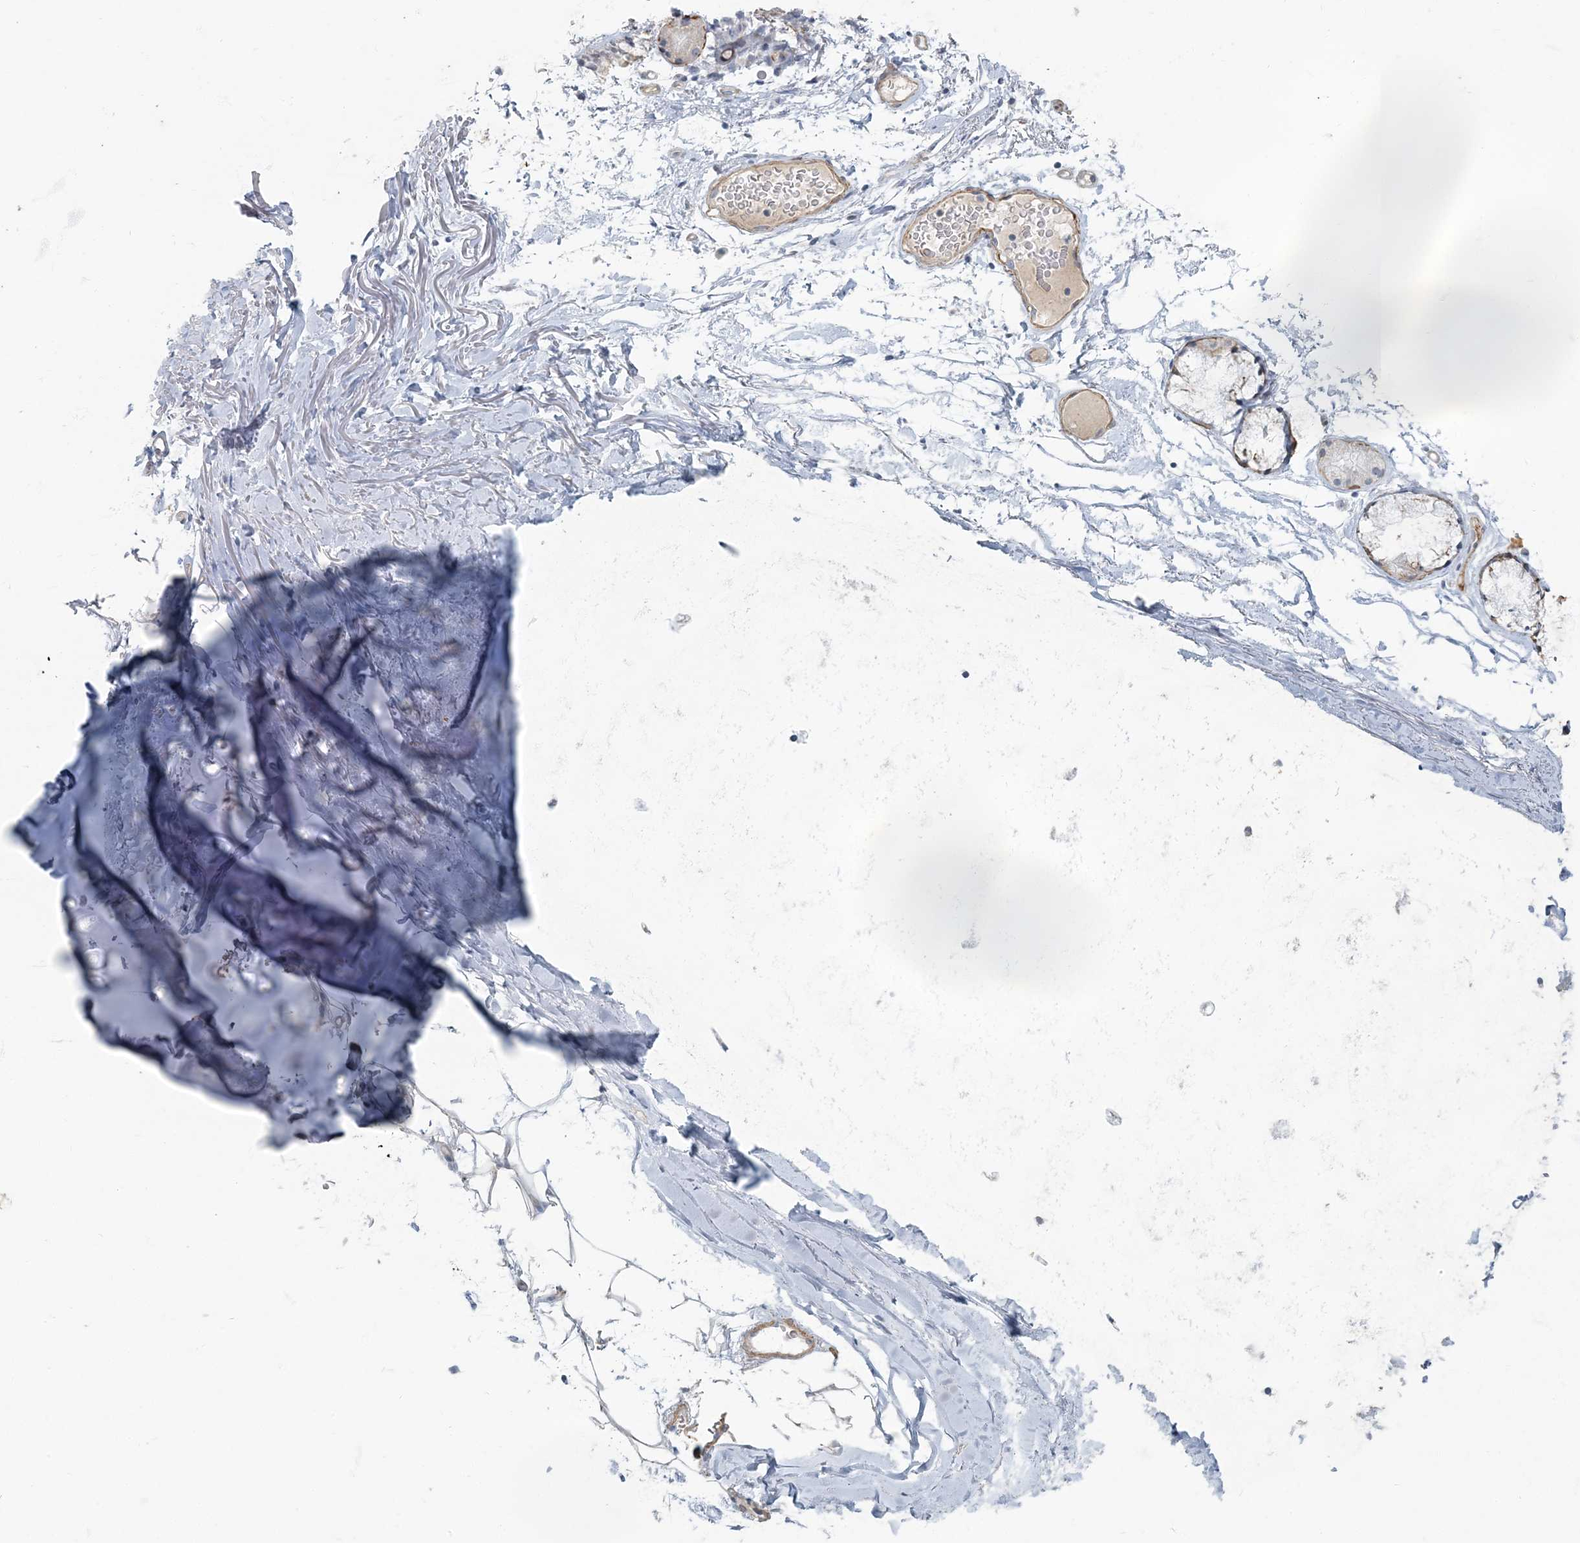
{"staining": {"intensity": "negative", "quantity": "none", "location": "none"}, "tissue": "adipose tissue", "cell_type": "Adipocytes", "image_type": "normal", "snomed": [{"axis": "morphology", "description": "Normal tissue, NOS"}, {"axis": "topography", "description": "Cartilage tissue"}, {"axis": "topography", "description": "Bronchus"}], "caption": "Immunohistochemistry micrograph of unremarkable adipose tissue: human adipose tissue stained with DAB displays no significant protein positivity in adipocytes. Nuclei are stained in blue.", "gene": "MYOT", "patient": {"sex": "female", "age": 73}}